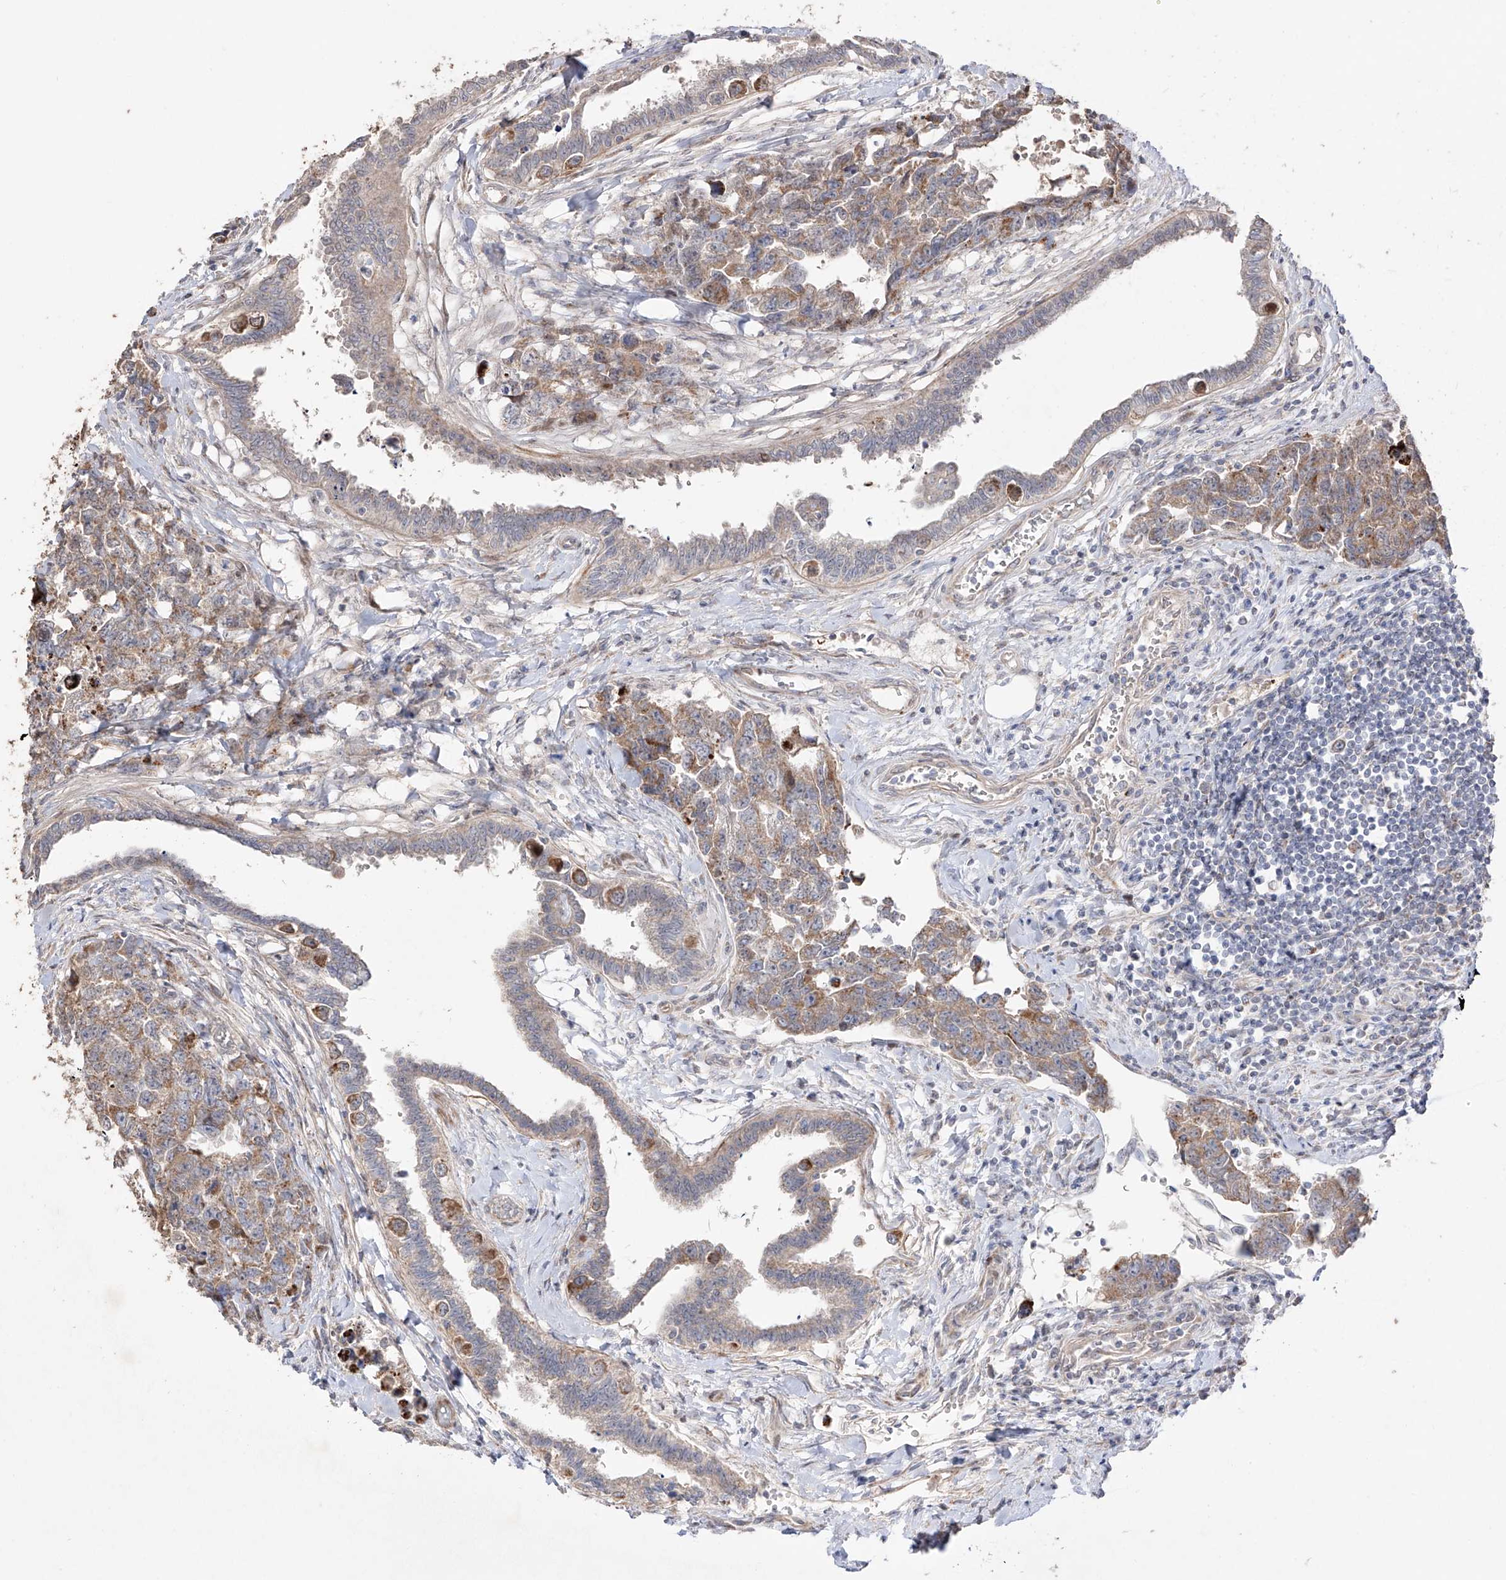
{"staining": {"intensity": "weak", "quantity": ">75%", "location": "cytoplasmic/membranous"}, "tissue": "testis cancer", "cell_type": "Tumor cells", "image_type": "cancer", "snomed": [{"axis": "morphology", "description": "Carcinoma, Embryonal, NOS"}, {"axis": "topography", "description": "Testis"}], "caption": "A high-resolution image shows immunohistochemistry staining of testis embryonal carcinoma, which reveals weak cytoplasmic/membranous positivity in about >75% of tumor cells.", "gene": "YKT6", "patient": {"sex": "male", "age": 31}}